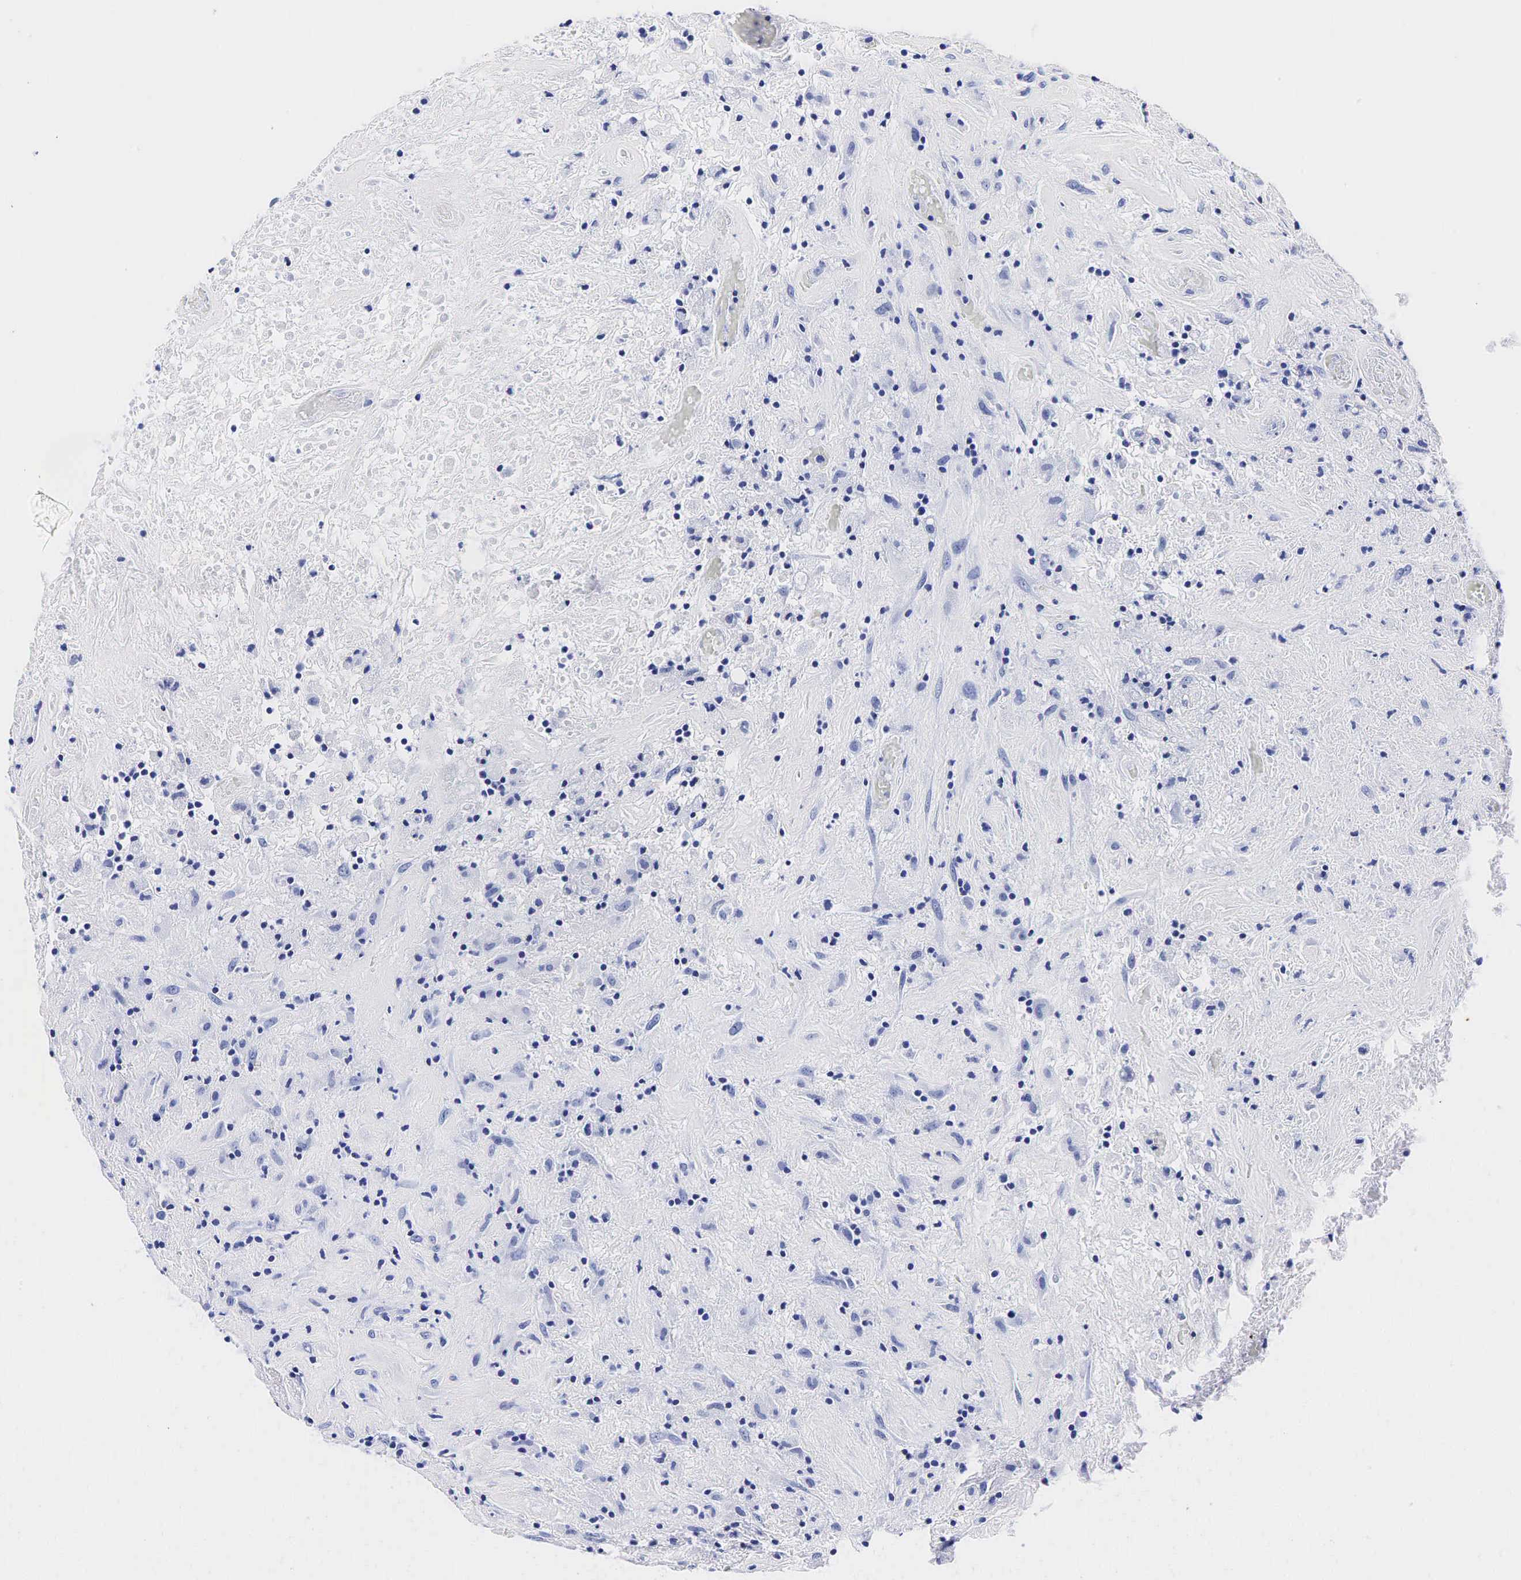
{"staining": {"intensity": "negative", "quantity": "none", "location": "none"}, "tissue": "lymphoma", "cell_type": "Tumor cells", "image_type": "cancer", "snomed": [{"axis": "morphology", "description": "Hodgkin's disease, NOS"}, {"axis": "topography", "description": "Lymph node"}], "caption": "This is an IHC photomicrograph of human lymphoma. There is no positivity in tumor cells.", "gene": "TG", "patient": {"sex": "male", "age": 46}}